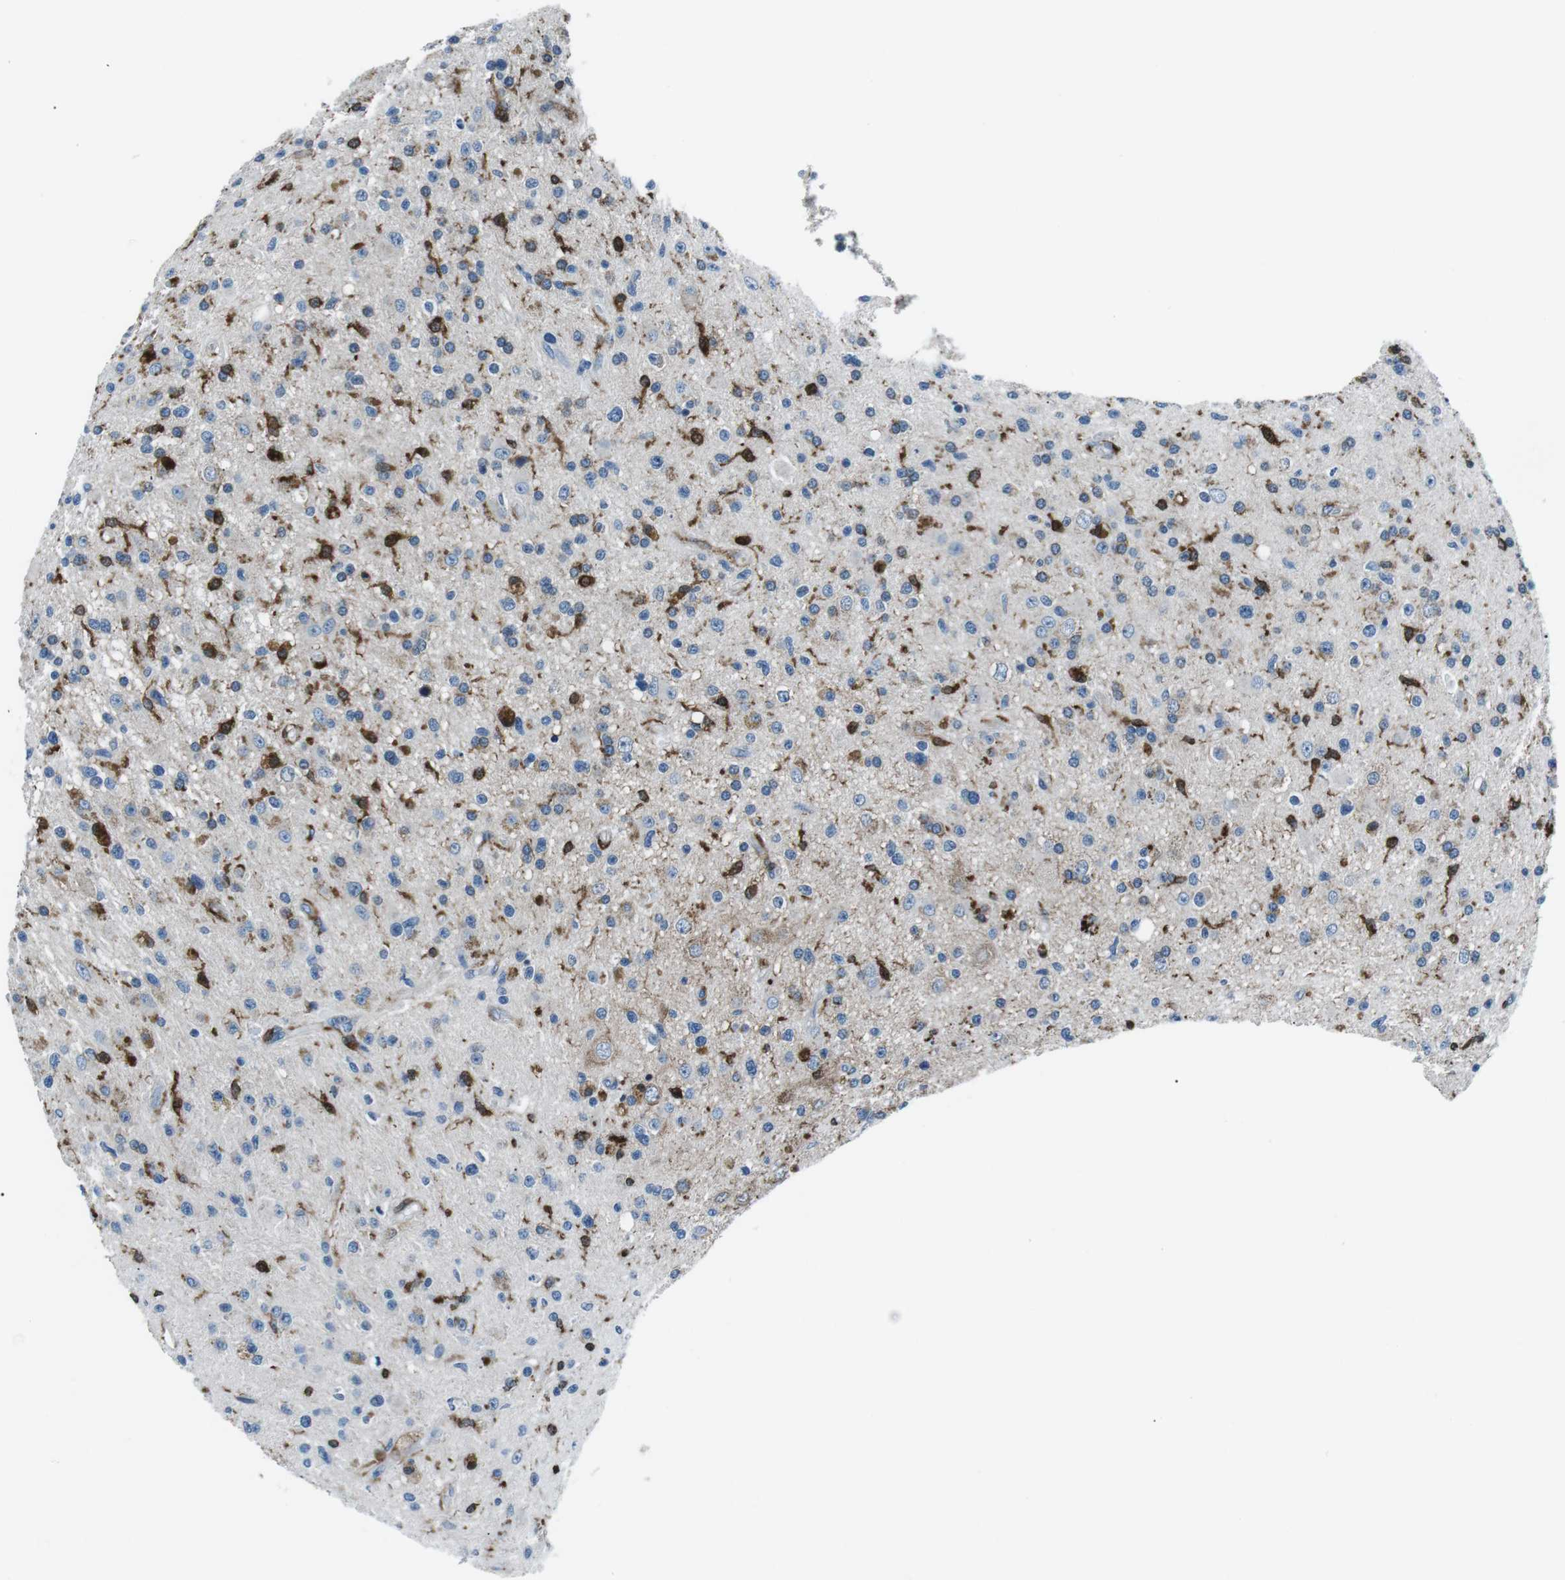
{"staining": {"intensity": "weak", "quantity": "<25%", "location": "cytoplasmic/membranous"}, "tissue": "glioma", "cell_type": "Tumor cells", "image_type": "cancer", "snomed": [{"axis": "morphology", "description": "Glioma, malignant, High grade"}, {"axis": "topography", "description": "Brain"}], "caption": "This is an IHC micrograph of glioma. There is no expression in tumor cells.", "gene": "BLNK", "patient": {"sex": "male", "age": 33}}